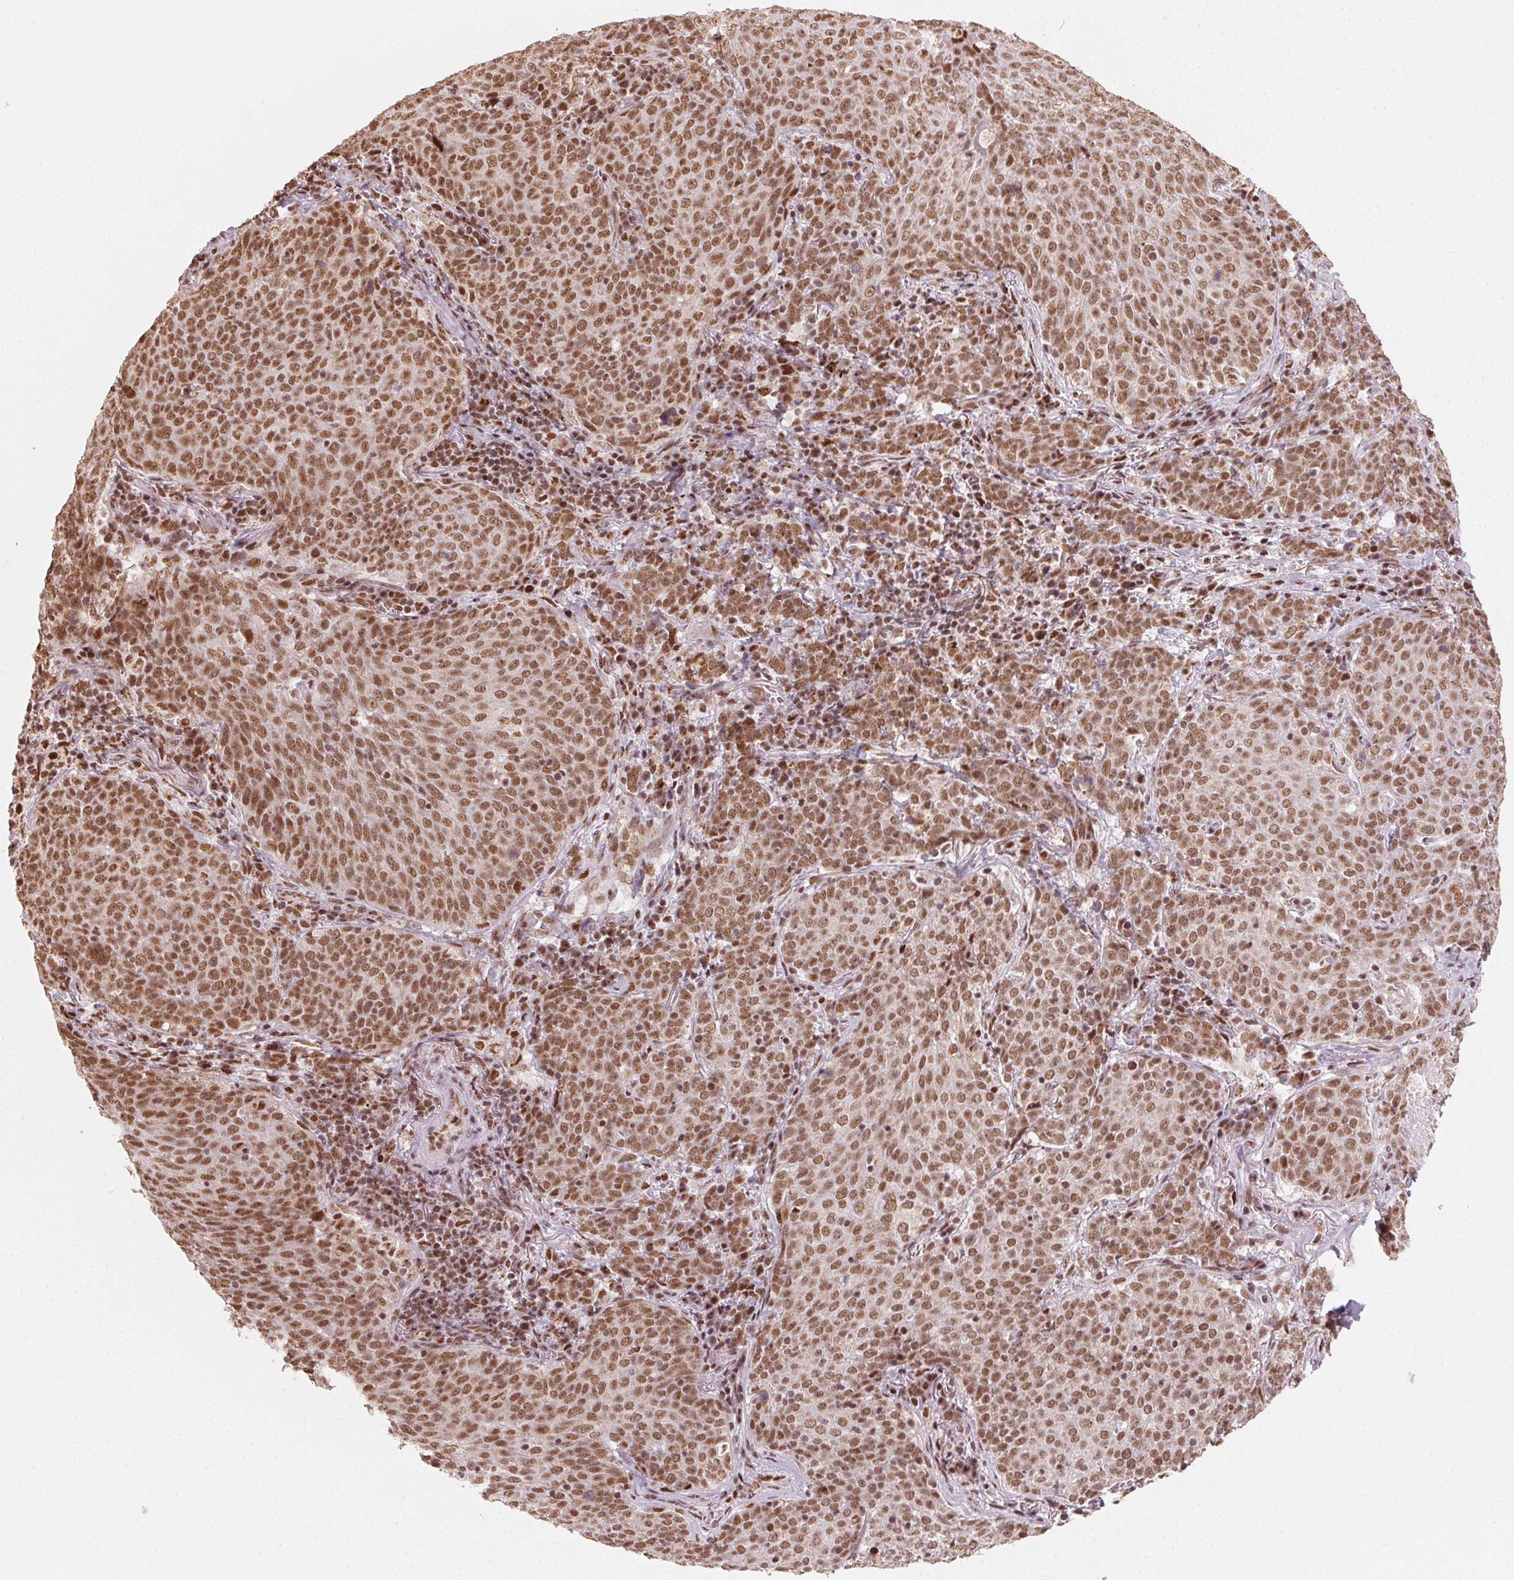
{"staining": {"intensity": "moderate", "quantity": ">75%", "location": "nuclear"}, "tissue": "lung cancer", "cell_type": "Tumor cells", "image_type": "cancer", "snomed": [{"axis": "morphology", "description": "Squamous cell carcinoma, NOS"}, {"axis": "topography", "description": "Lung"}], "caption": "A high-resolution image shows immunohistochemistry staining of lung cancer (squamous cell carcinoma), which demonstrates moderate nuclear expression in about >75% of tumor cells. (Stains: DAB (3,3'-diaminobenzidine) in brown, nuclei in blue, Microscopy: brightfield microscopy at high magnification).", "gene": "TOPORS", "patient": {"sex": "male", "age": 82}}